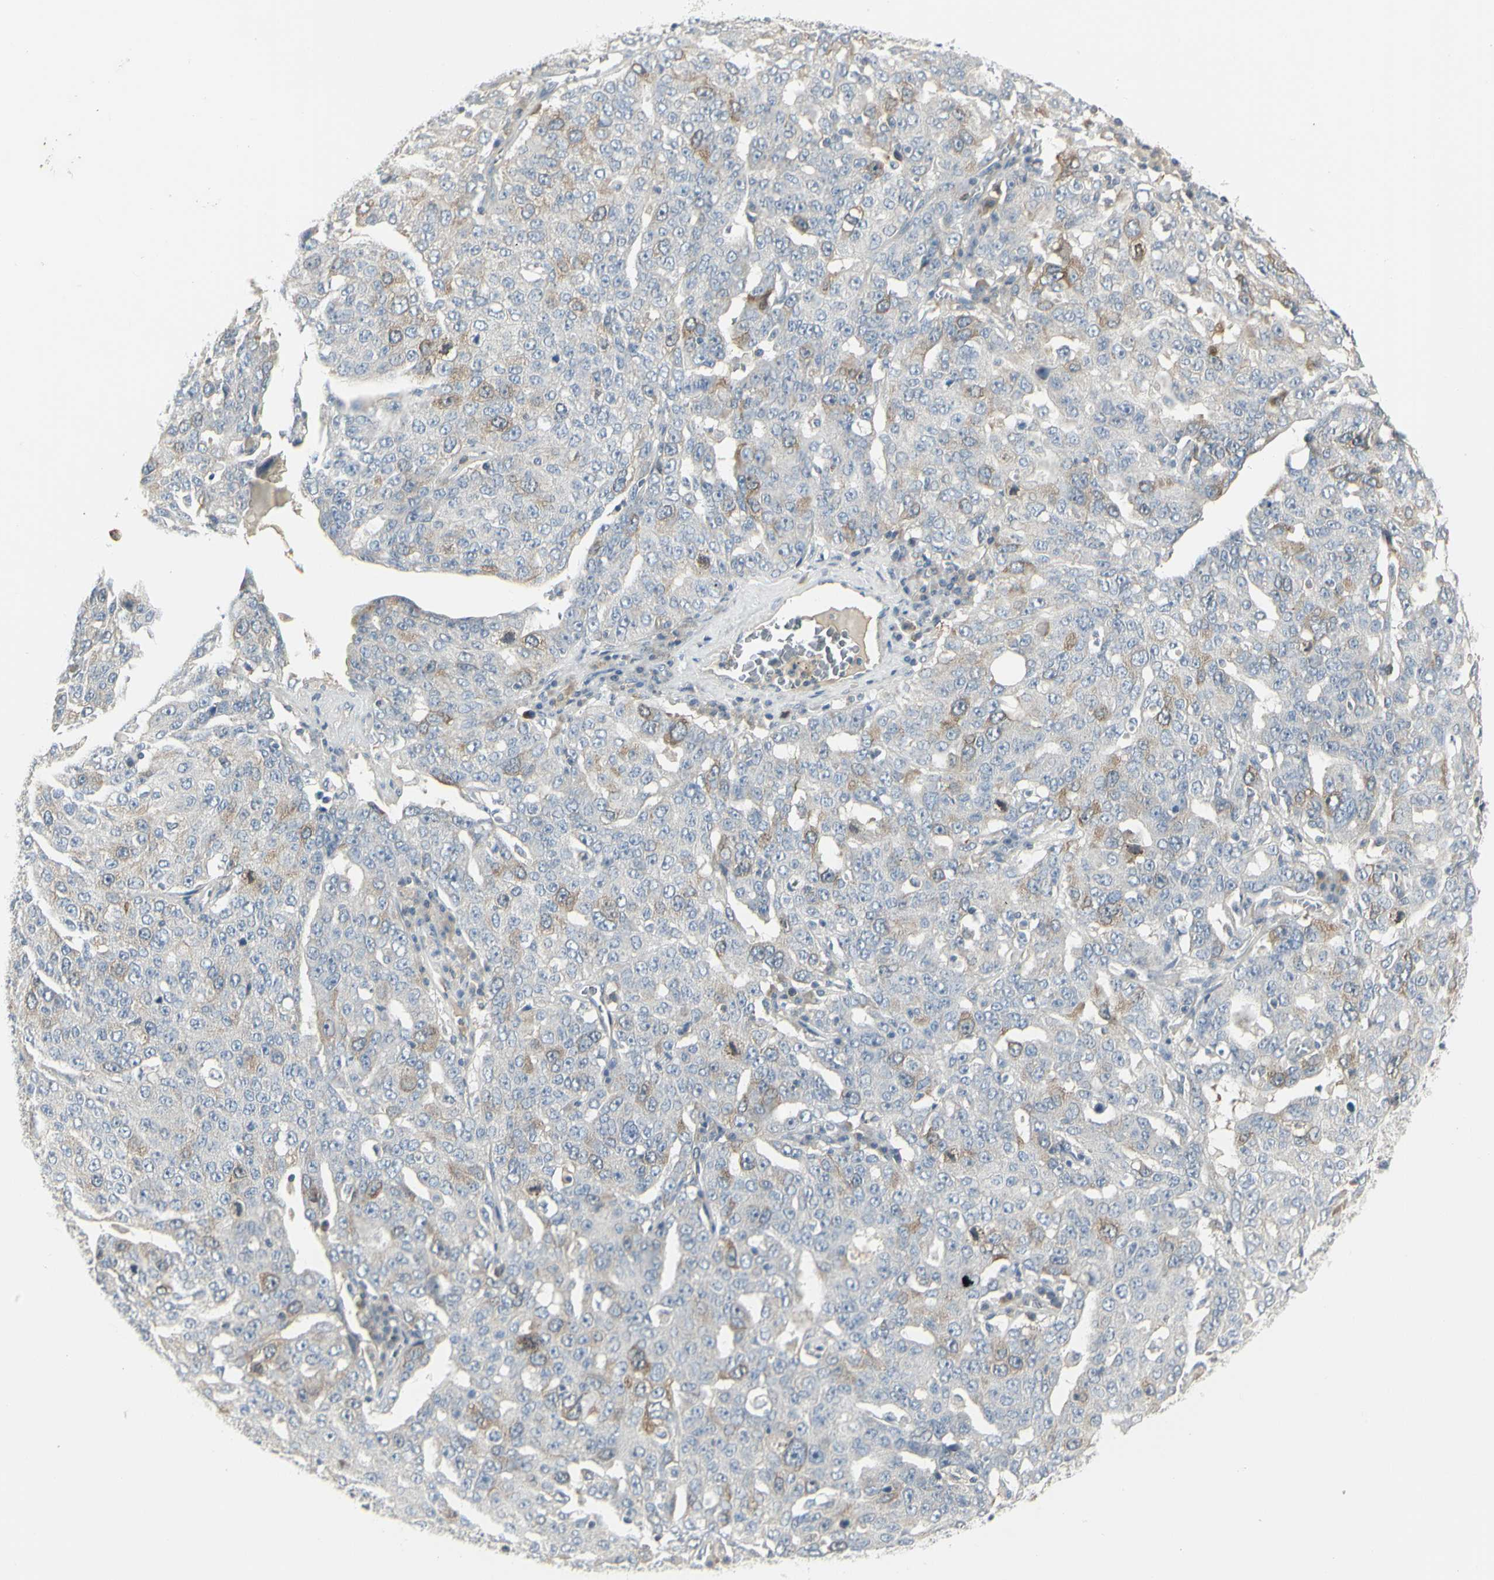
{"staining": {"intensity": "moderate", "quantity": "<25%", "location": "cytoplasmic/membranous"}, "tissue": "ovarian cancer", "cell_type": "Tumor cells", "image_type": "cancer", "snomed": [{"axis": "morphology", "description": "Carcinoma, endometroid"}, {"axis": "topography", "description": "Ovary"}], "caption": "DAB immunohistochemical staining of human endometroid carcinoma (ovarian) displays moderate cytoplasmic/membranous protein positivity in about <25% of tumor cells. Ihc stains the protein in brown and the nuclei are stained blue.", "gene": "CCNB2", "patient": {"sex": "female", "age": 62}}